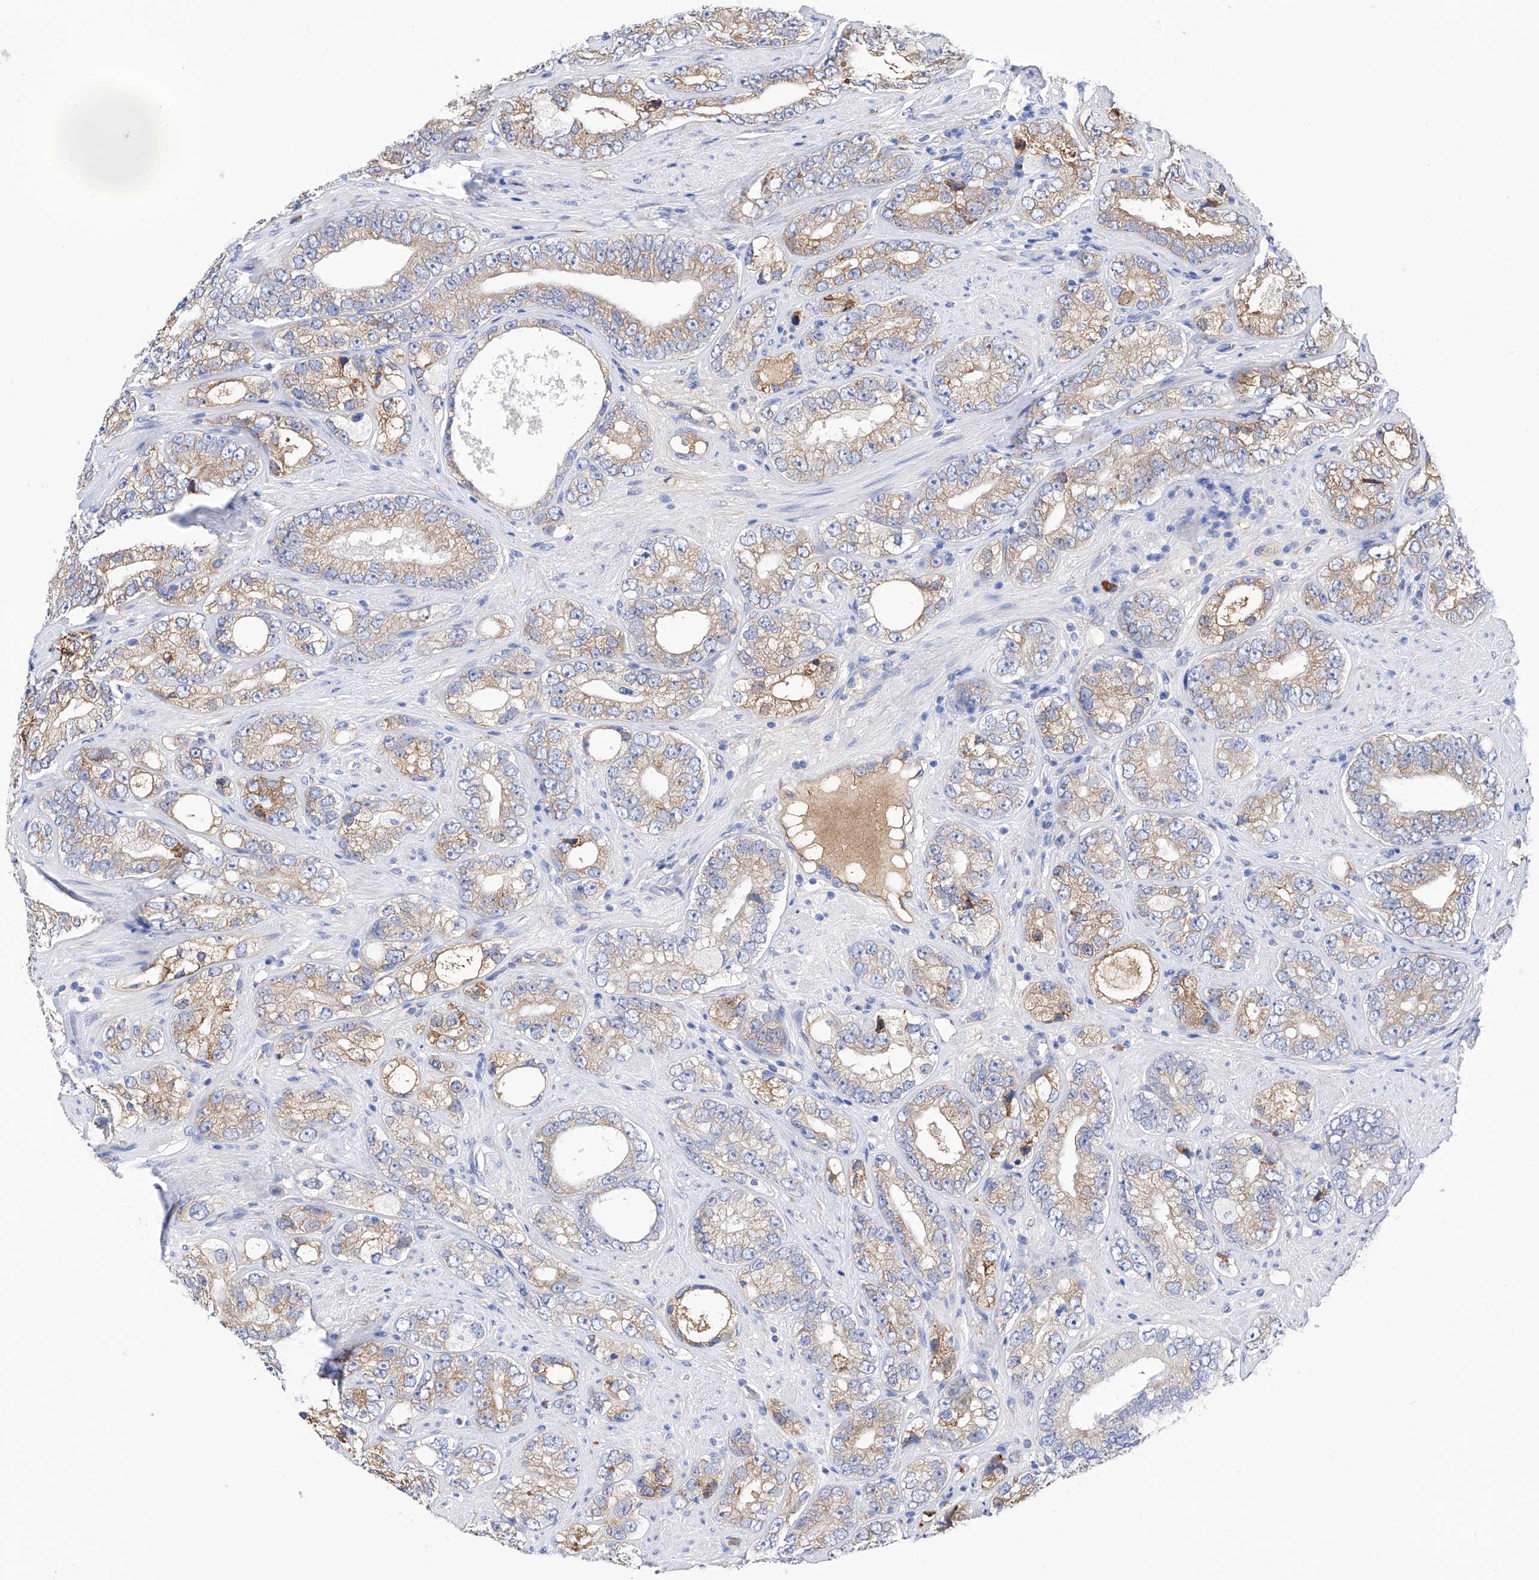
{"staining": {"intensity": "moderate", "quantity": "25%-75%", "location": "cytoplasmic/membranous"}, "tissue": "prostate cancer", "cell_type": "Tumor cells", "image_type": "cancer", "snomed": [{"axis": "morphology", "description": "Adenocarcinoma, High grade"}, {"axis": "topography", "description": "Prostate"}], "caption": "Prostate cancer (high-grade adenocarcinoma) was stained to show a protein in brown. There is medium levels of moderate cytoplasmic/membranous staining in about 25%-75% of tumor cells.", "gene": "PDIA5", "patient": {"sex": "male", "age": 56}}